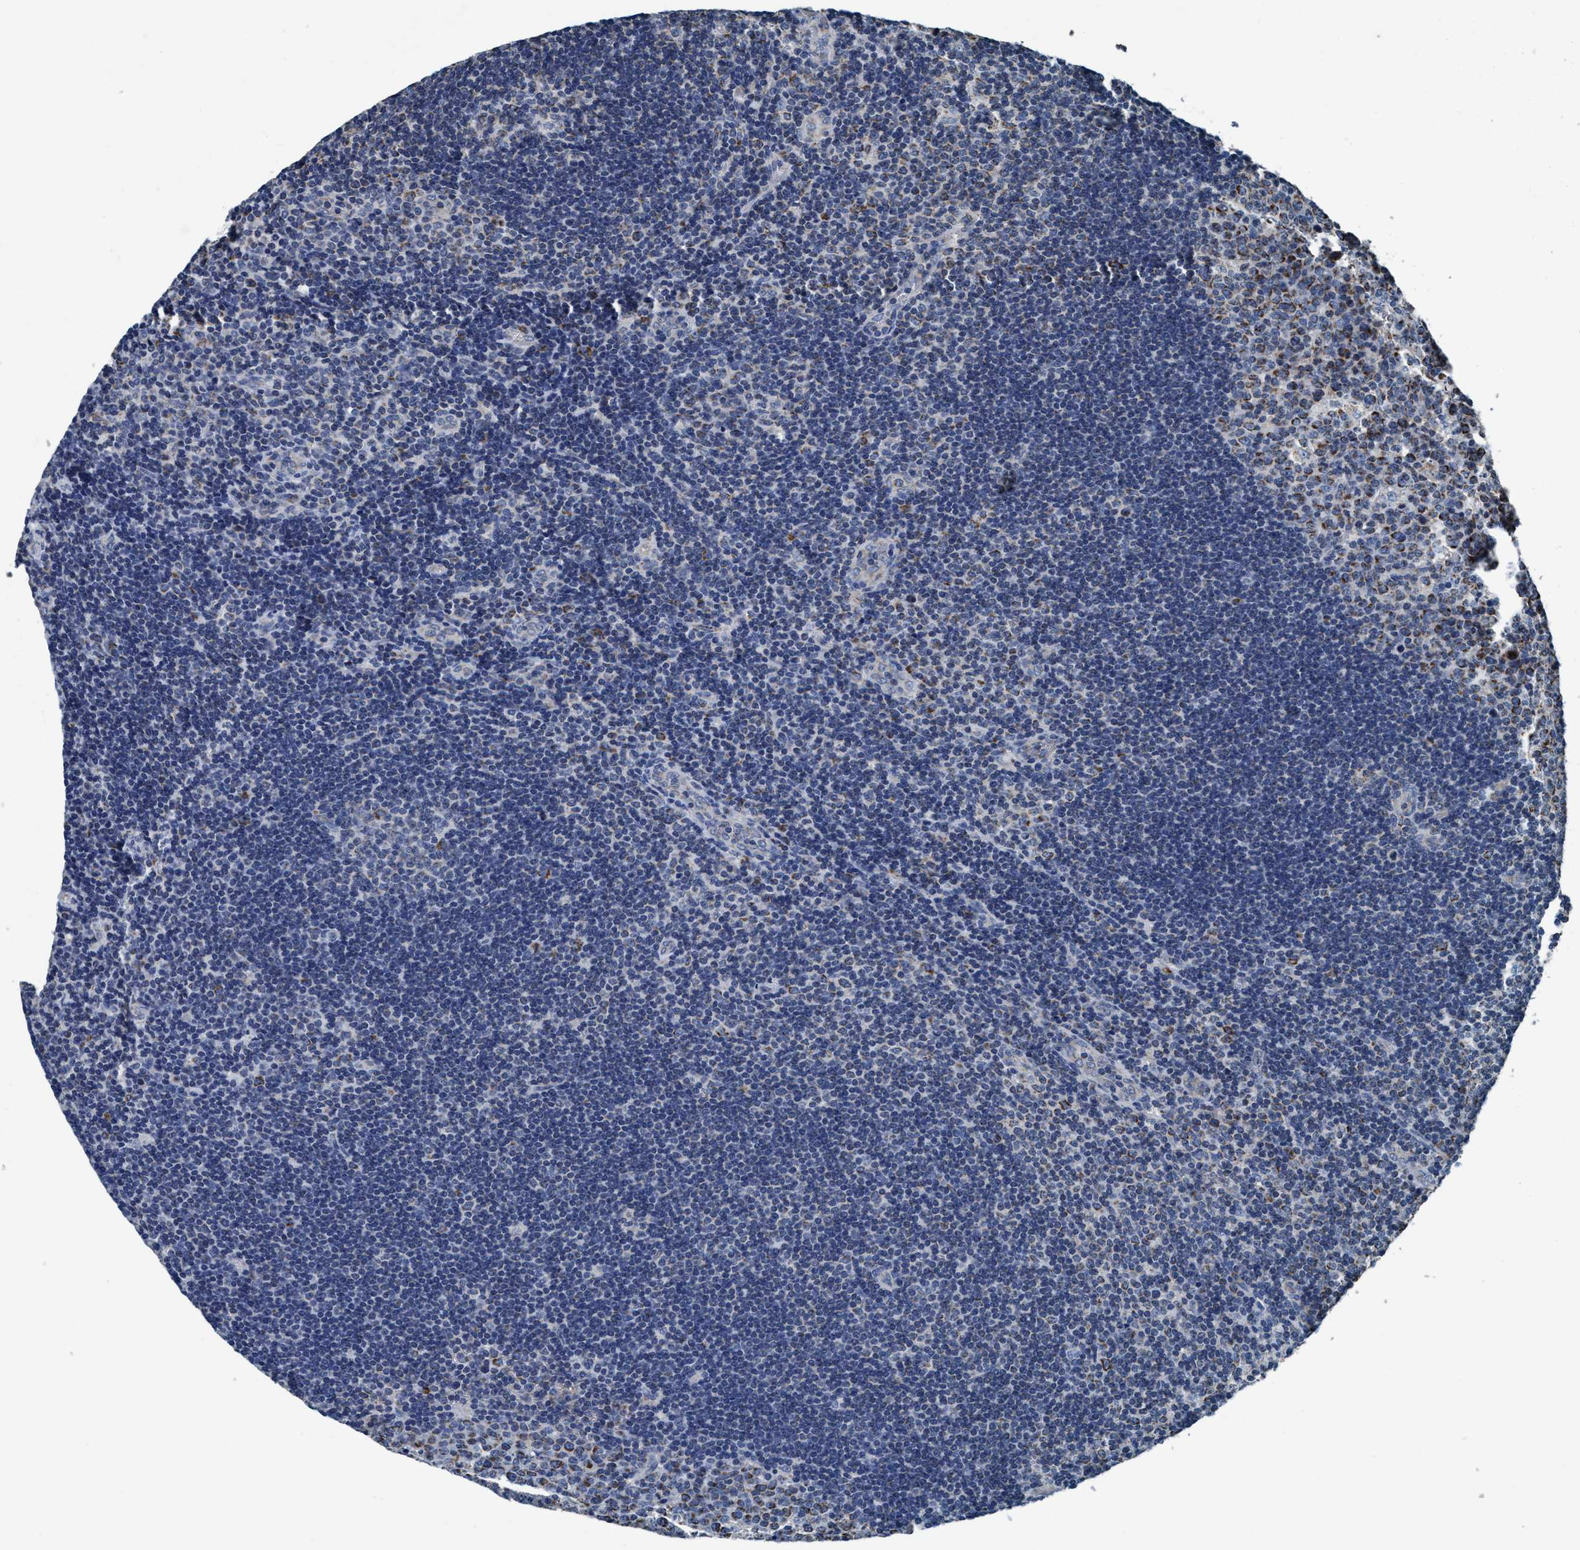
{"staining": {"intensity": "moderate", "quantity": ">75%", "location": "cytoplasmic/membranous"}, "tissue": "lymph node", "cell_type": "Germinal center cells", "image_type": "normal", "snomed": [{"axis": "morphology", "description": "Normal tissue, NOS"}, {"axis": "topography", "description": "Lymph node"}, {"axis": "topography", "description": "Salivary gland"}], "caption": "A high-resolution image shows immunohistochemistry (IHC) staining of unremarkable lymph node, which demonstrates moderate cytoplasmic/membranous expression in approximately >75% of germinal center cells.", "gene": "ANKFN1", "patient": {"sex": "male", "age": 8}}